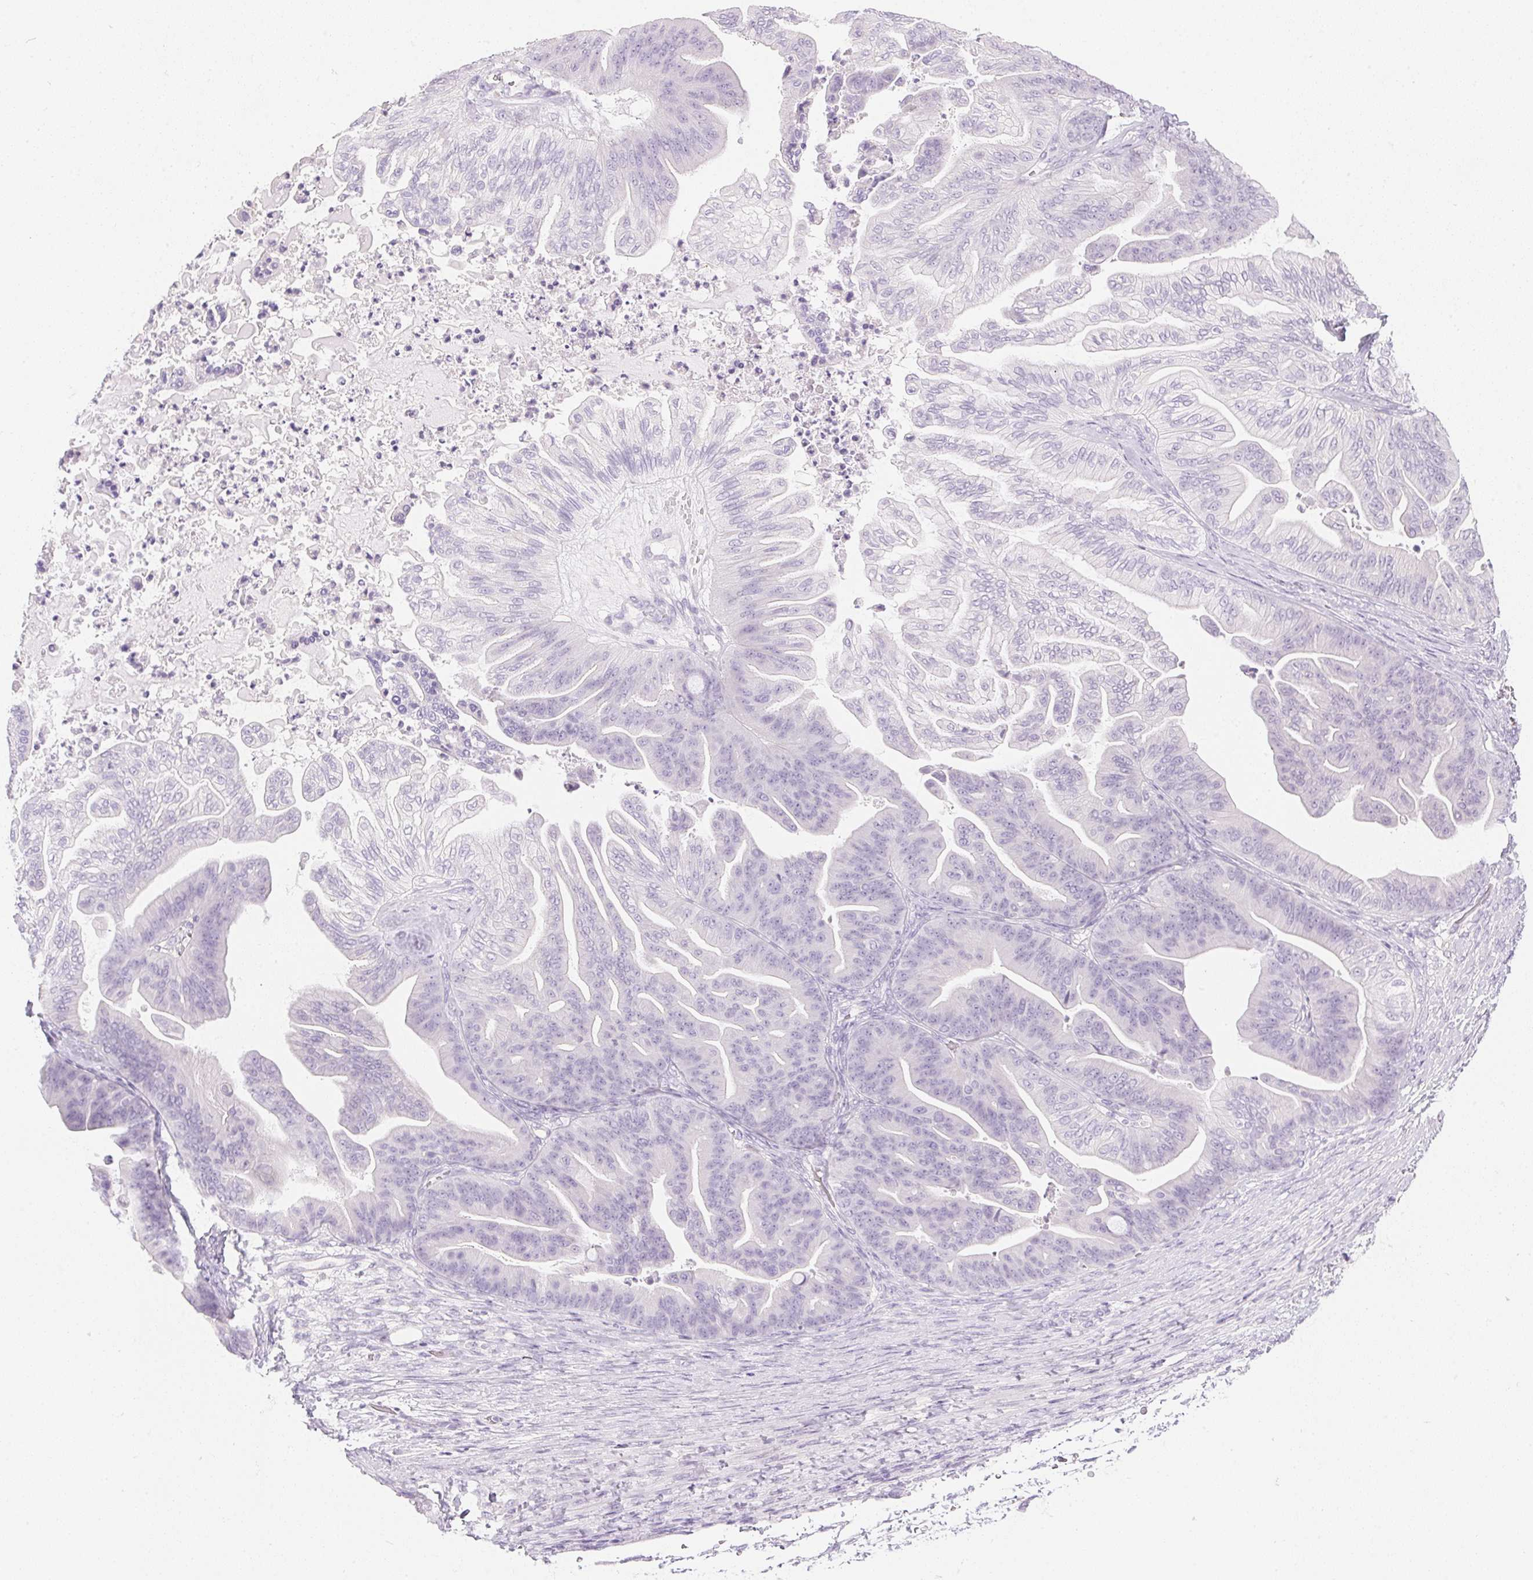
{"staining": {"intensity": "negative", "quantity": "none", "location": "none"}, "tissue": "ovarian cancer", "cell_type": "Tumor cells", "image_type": "cancer", "snomed": [{"axis": "morphology", "description": "Cystadenocarcinoma, mucinous, NOS"}, {"axis": "topography", "description": "Ovary"}], "caption": "Photomicrograph shows no protein expression in tumor cells of ovarian mucinous cystadenocarcinoma tissue.", "gene": "ATP6V1G3", "patient": {"sex": "female", "age": 67}}